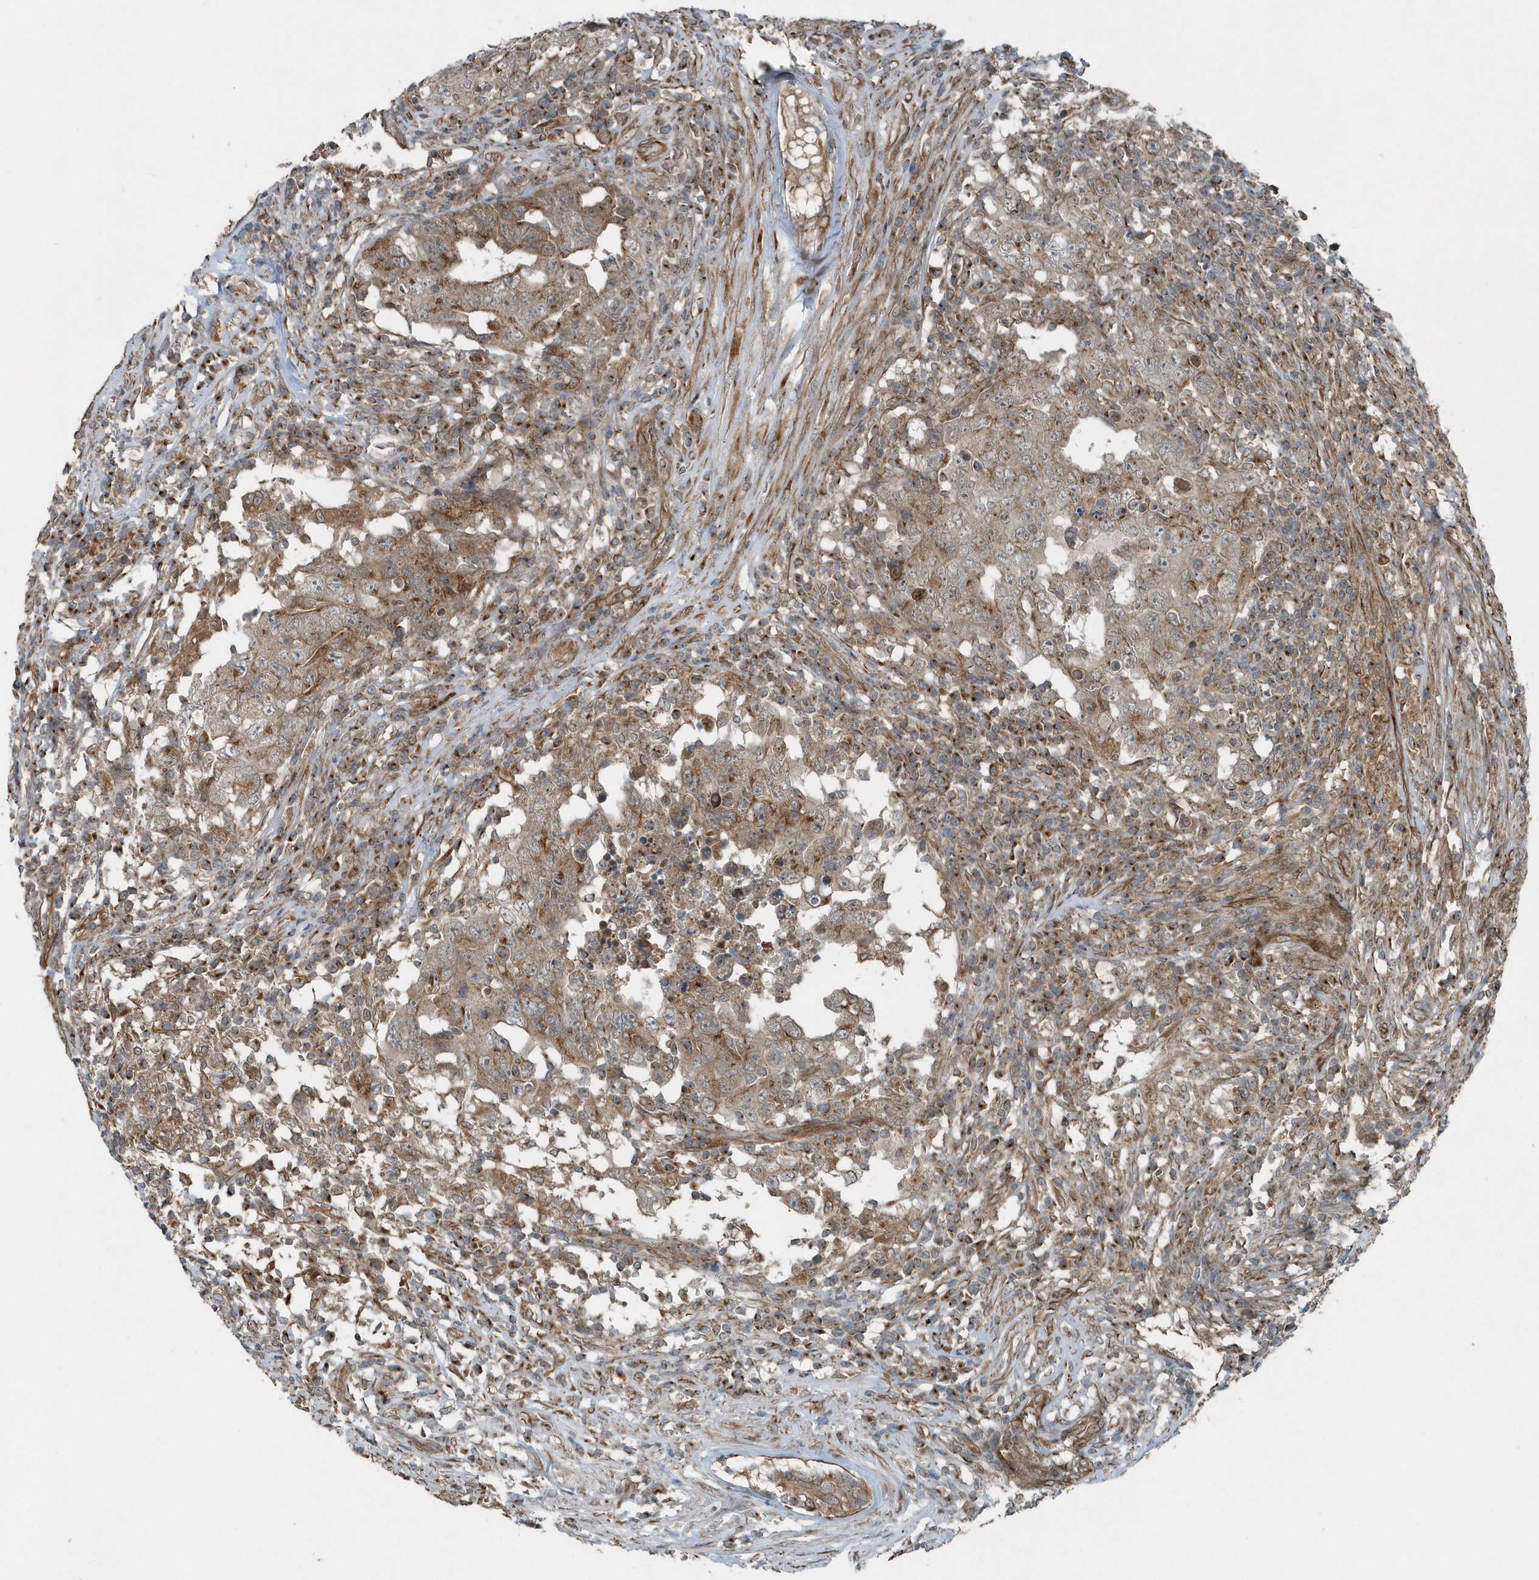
{"staining": {"intensity": "moderate", "quantity": "<25%", "location": "cytoplasmic/membranous"}, "tissue": "testis cancer", "cell_type": "Tumor cells", "image_type": "cancer", "snomed": [{"axis": "morphology", "description": "Carcinoma, Embryonal, NOS"}, {"axis": "topography", "description": "Testis"}], "caption": "Immunohistochemical staining of testis cancer (embryonal carcinoma) demonstrates low levels of moderate cytoplasmic/membranous protein staining in about <25% of tumor cells.", "gene": "GCC2", "patient": {"sex": "male", "age": 26}}